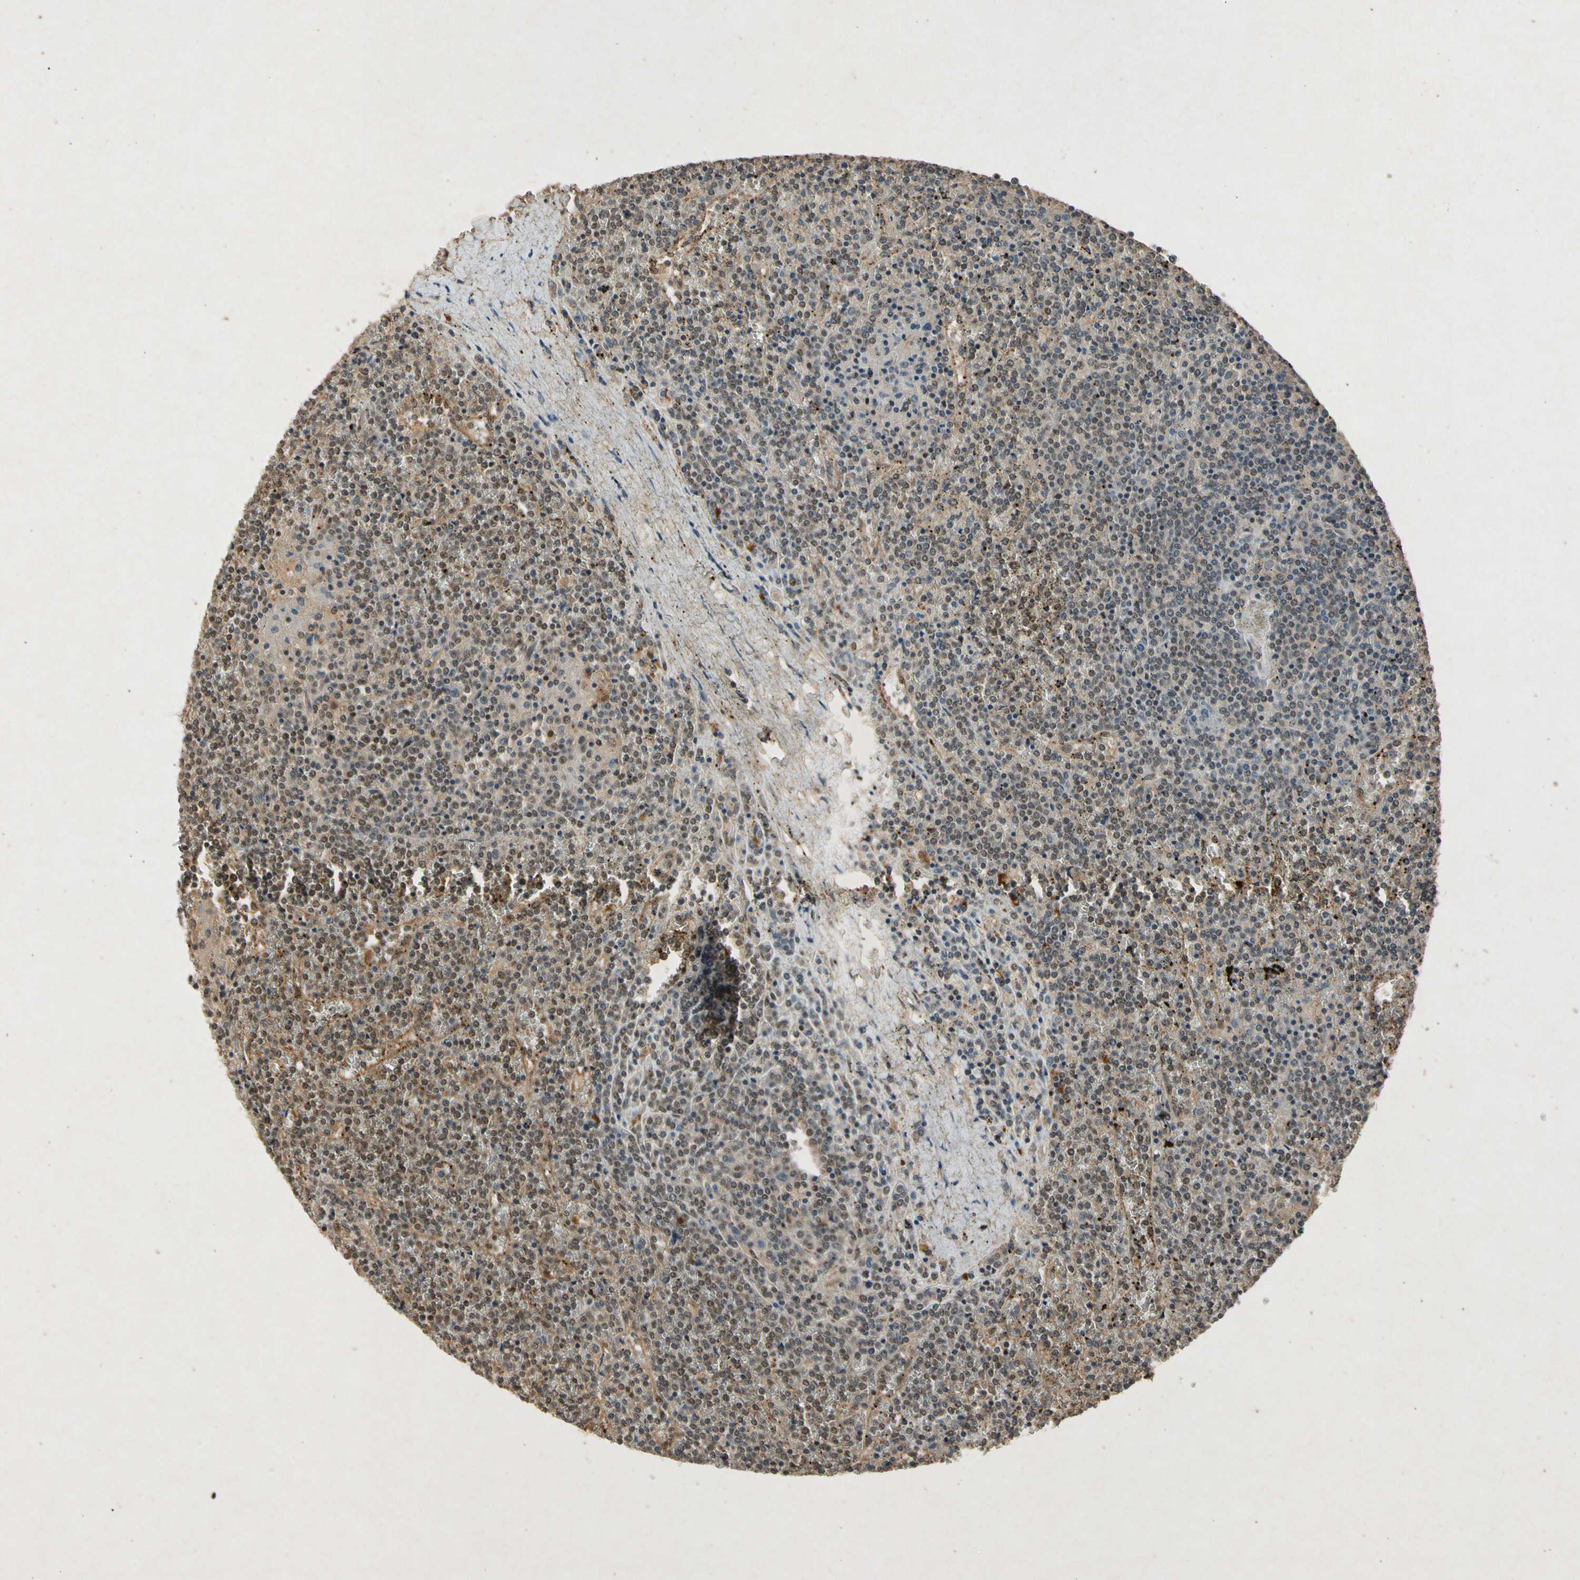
{"staining": {"intensity": "moderate", "quantity": "25%-75%", "location": "cytoplasmic/membranous,nuclear"}, "tissue": "lymphoma", "cell_type": "Tumor cells", "image_type": "cancer", "snomed": [{"axis": "morphology", "description": "Malignant lymphoma, non-Hodgkin's type, Low grade"}, {"axis": "topography", "description": "Spleen"}], "caption": "Brown immunohistochemical staining in malignant lymphoma, non-Hodgkin's type (low-grade) shows moderate cytoplasmic/membranous and nuclear positivity in about 25%-75% of tumor cells.", "gene": "PML", "patient": {"sex": "female", "age": 19}}